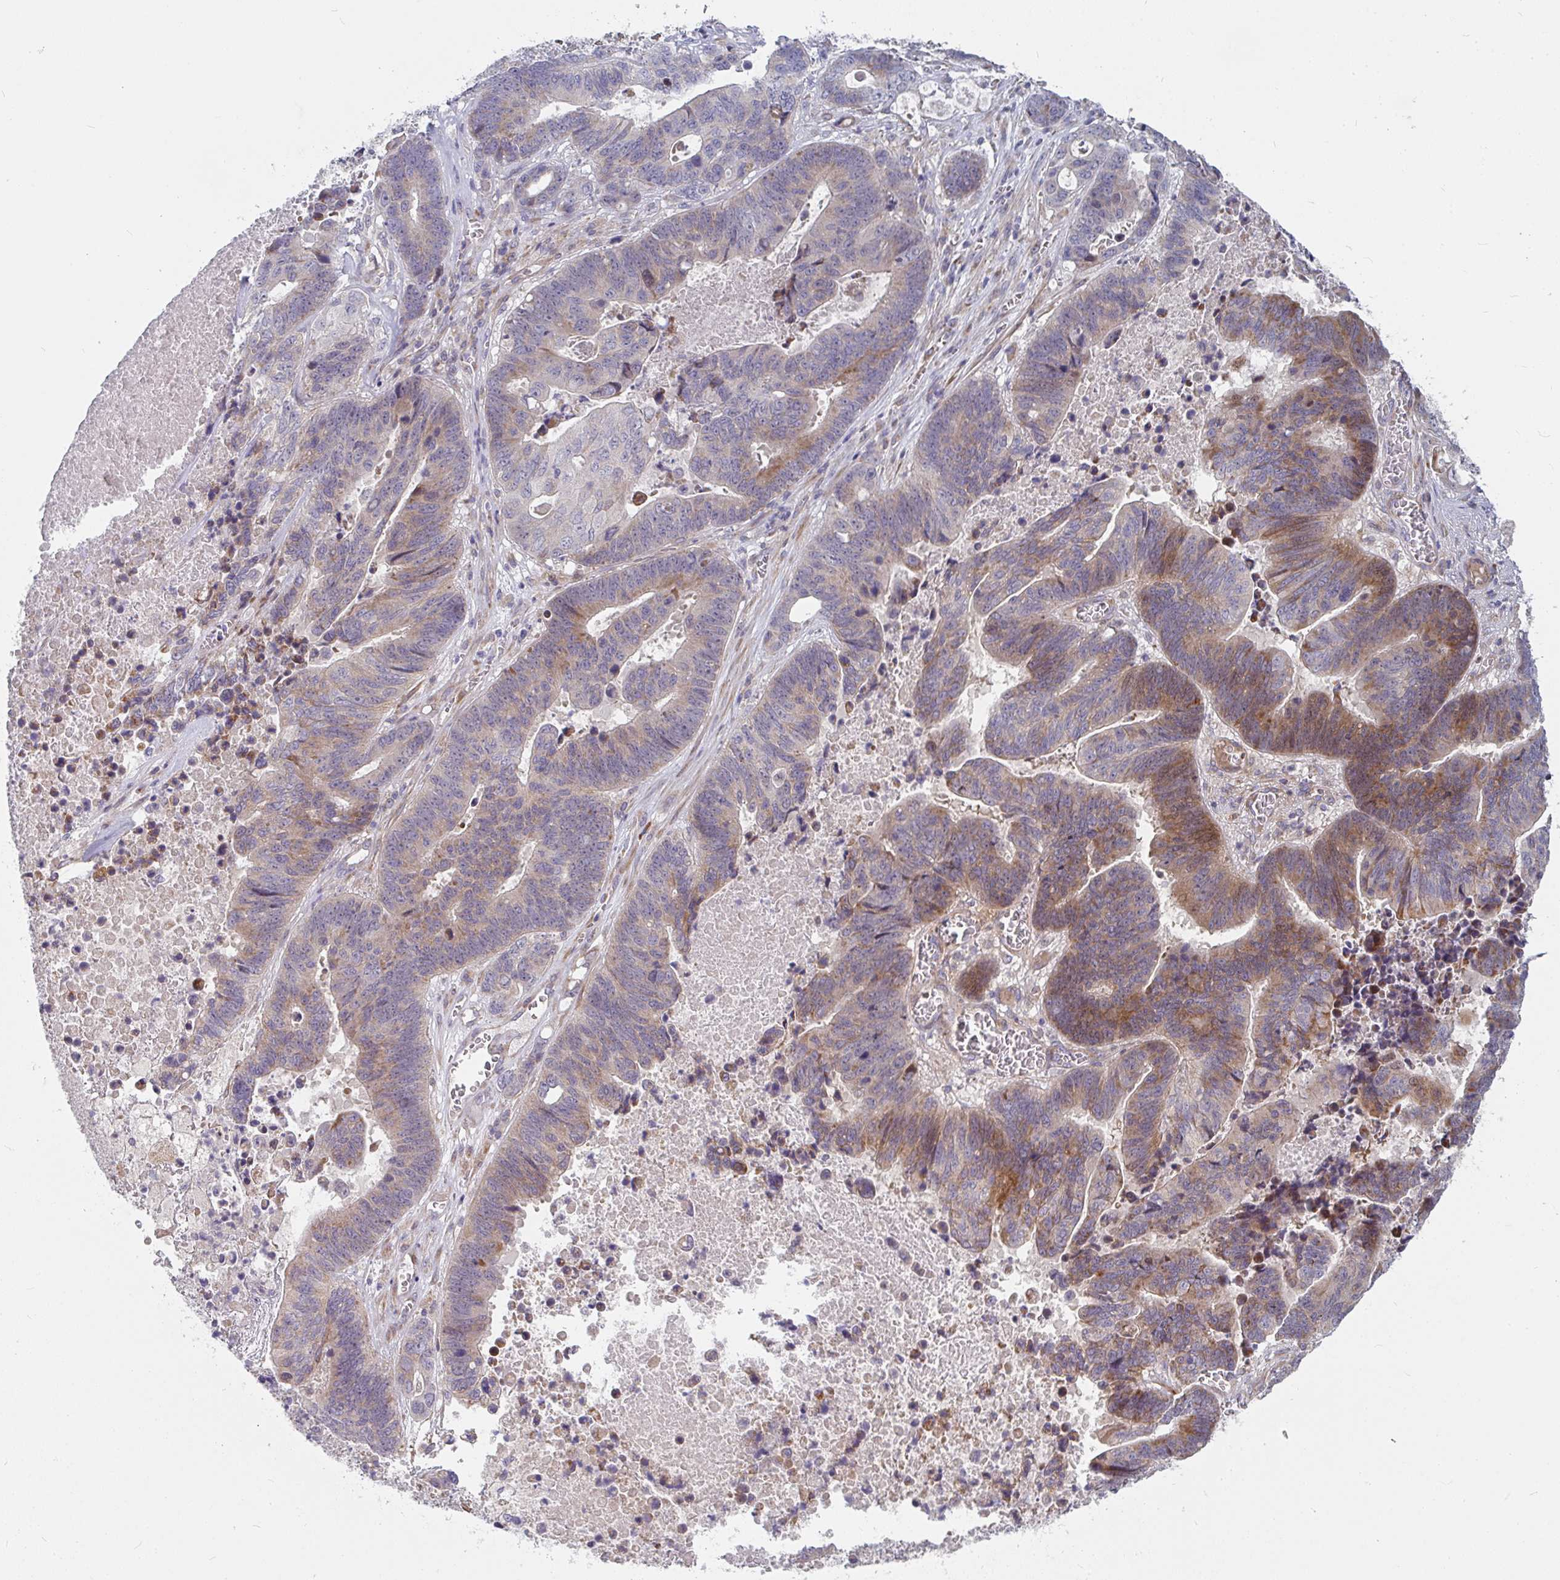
{"staining": {"intensity": "moderate", "quantity": "25%-75%", "location": "cytoplasmic/membranous"}, "tissue": "lung cancer", "cell_type": "Tumor cells", "image_type": "cancer", "snomed": [{"axis": "morphology", "description": "Aneuploidy"}, {"axis": "morphology", "description": "Adenocarcinoma, NOS"}, {"axis": "morphology", "description": "Adenocarcinoma primary or metastatic"}, {"axis": "topography", "description": "Lung"}], "caption": "A histopathology image of lung adenocarcinoma primary or metastatic stained for a protein displays moderate cytoplasmic/membranous brown staining in tumor cells. The protein of interest is shown in brown color, while the nuclei are stained blue.", "gene": "RHEBL1", "patient": {"sex": "female", "age": 75}}